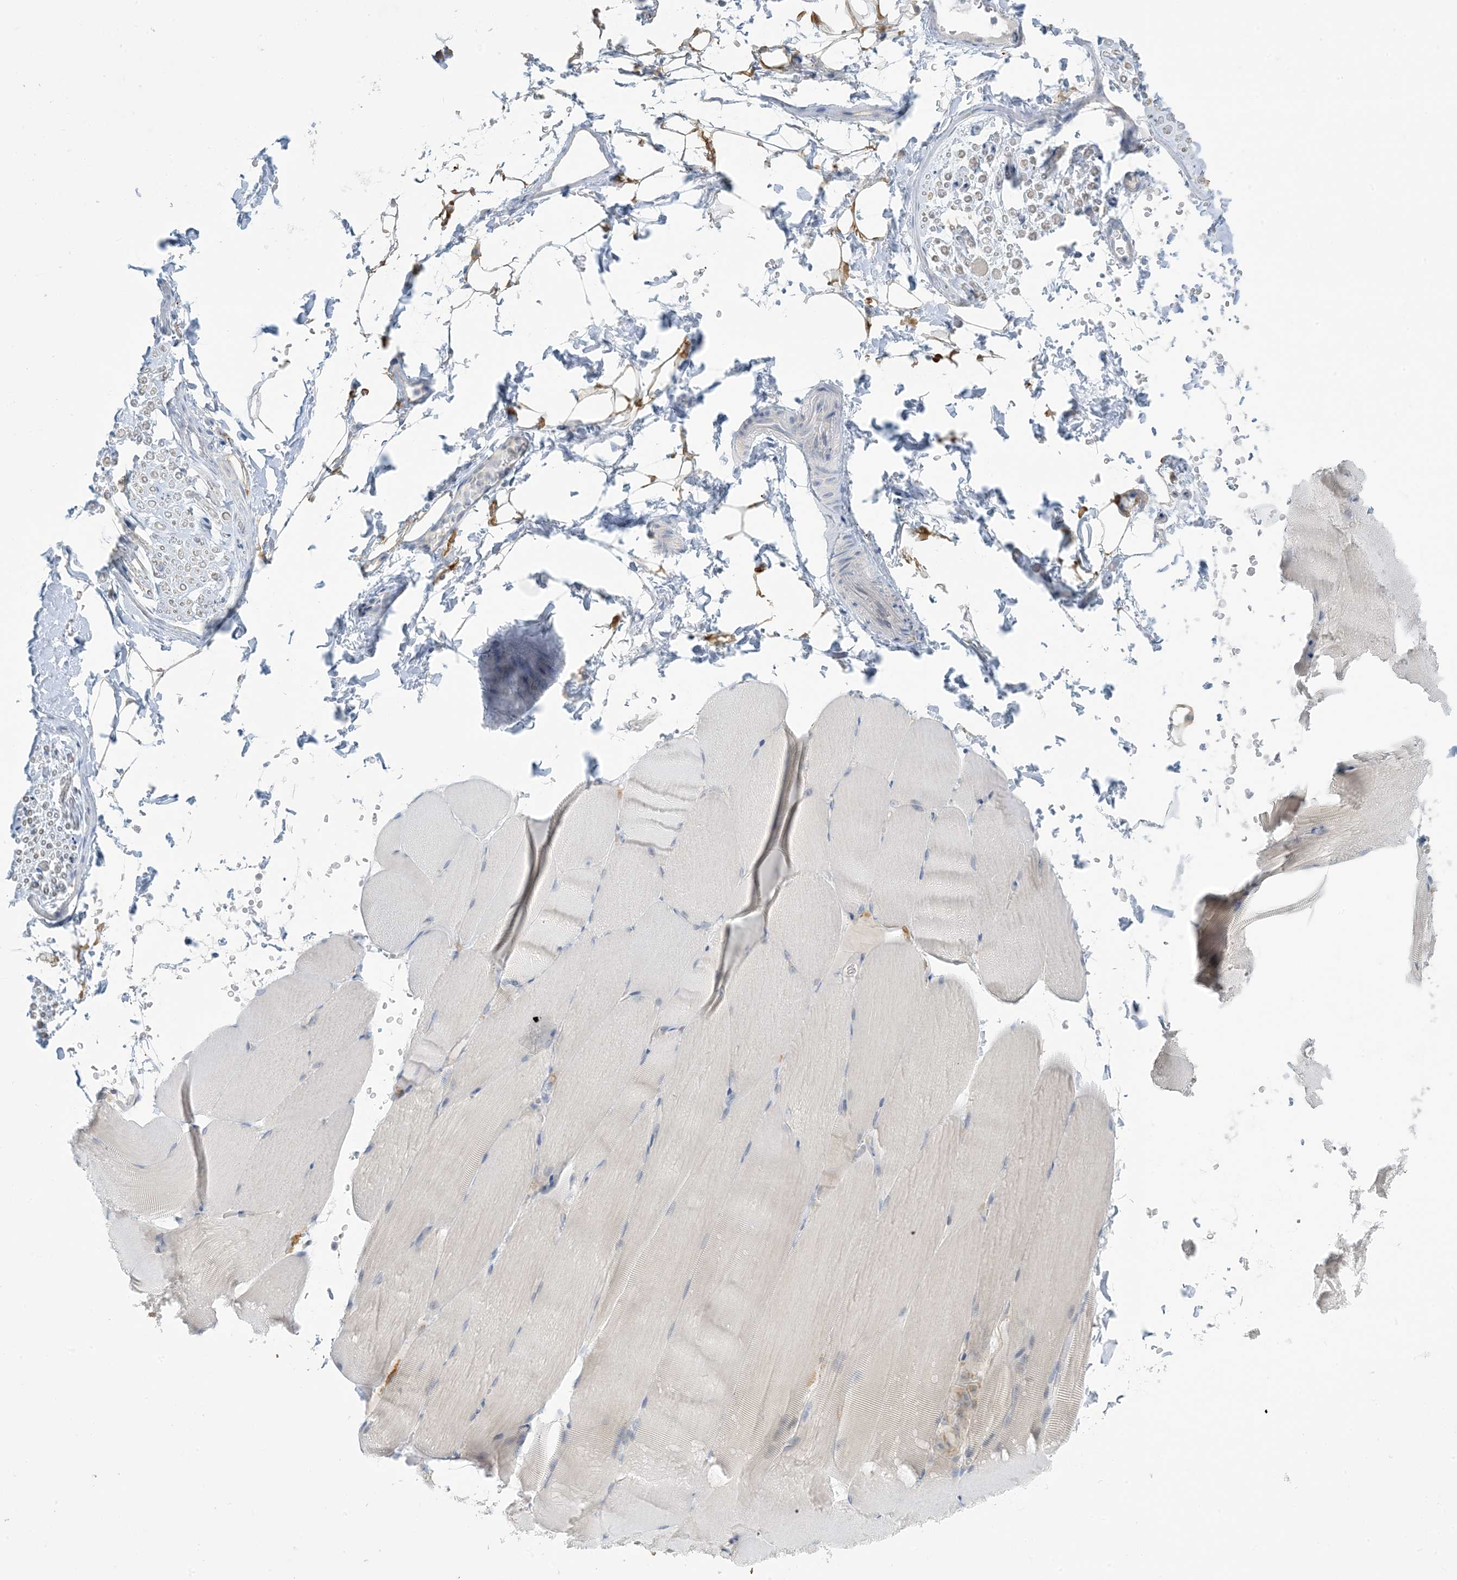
{"staining": {"intensity": "negative", "quantity": "none", "location": "none"}, "tissue": "skeletal muscle", "cell_type": "Myocytes", "image_type": "normal", "snomed": [{"axis": "morphology", "description": "Normal tissue, NOS"}, {"axis": "topography", "description": "Skeletal muscle"}, {"axis": "topography", "description": "Parathyroid gland"}], "caption": "Immunohistochemistry (IHC) micrograph of normal human skeletal muscle stained for a protein (brown), which exhibits no positivity in myocytes. Nuclei are stained in blue.", "gene": "MRPS18A", "patient": {"sex": "female", "age": 37}}